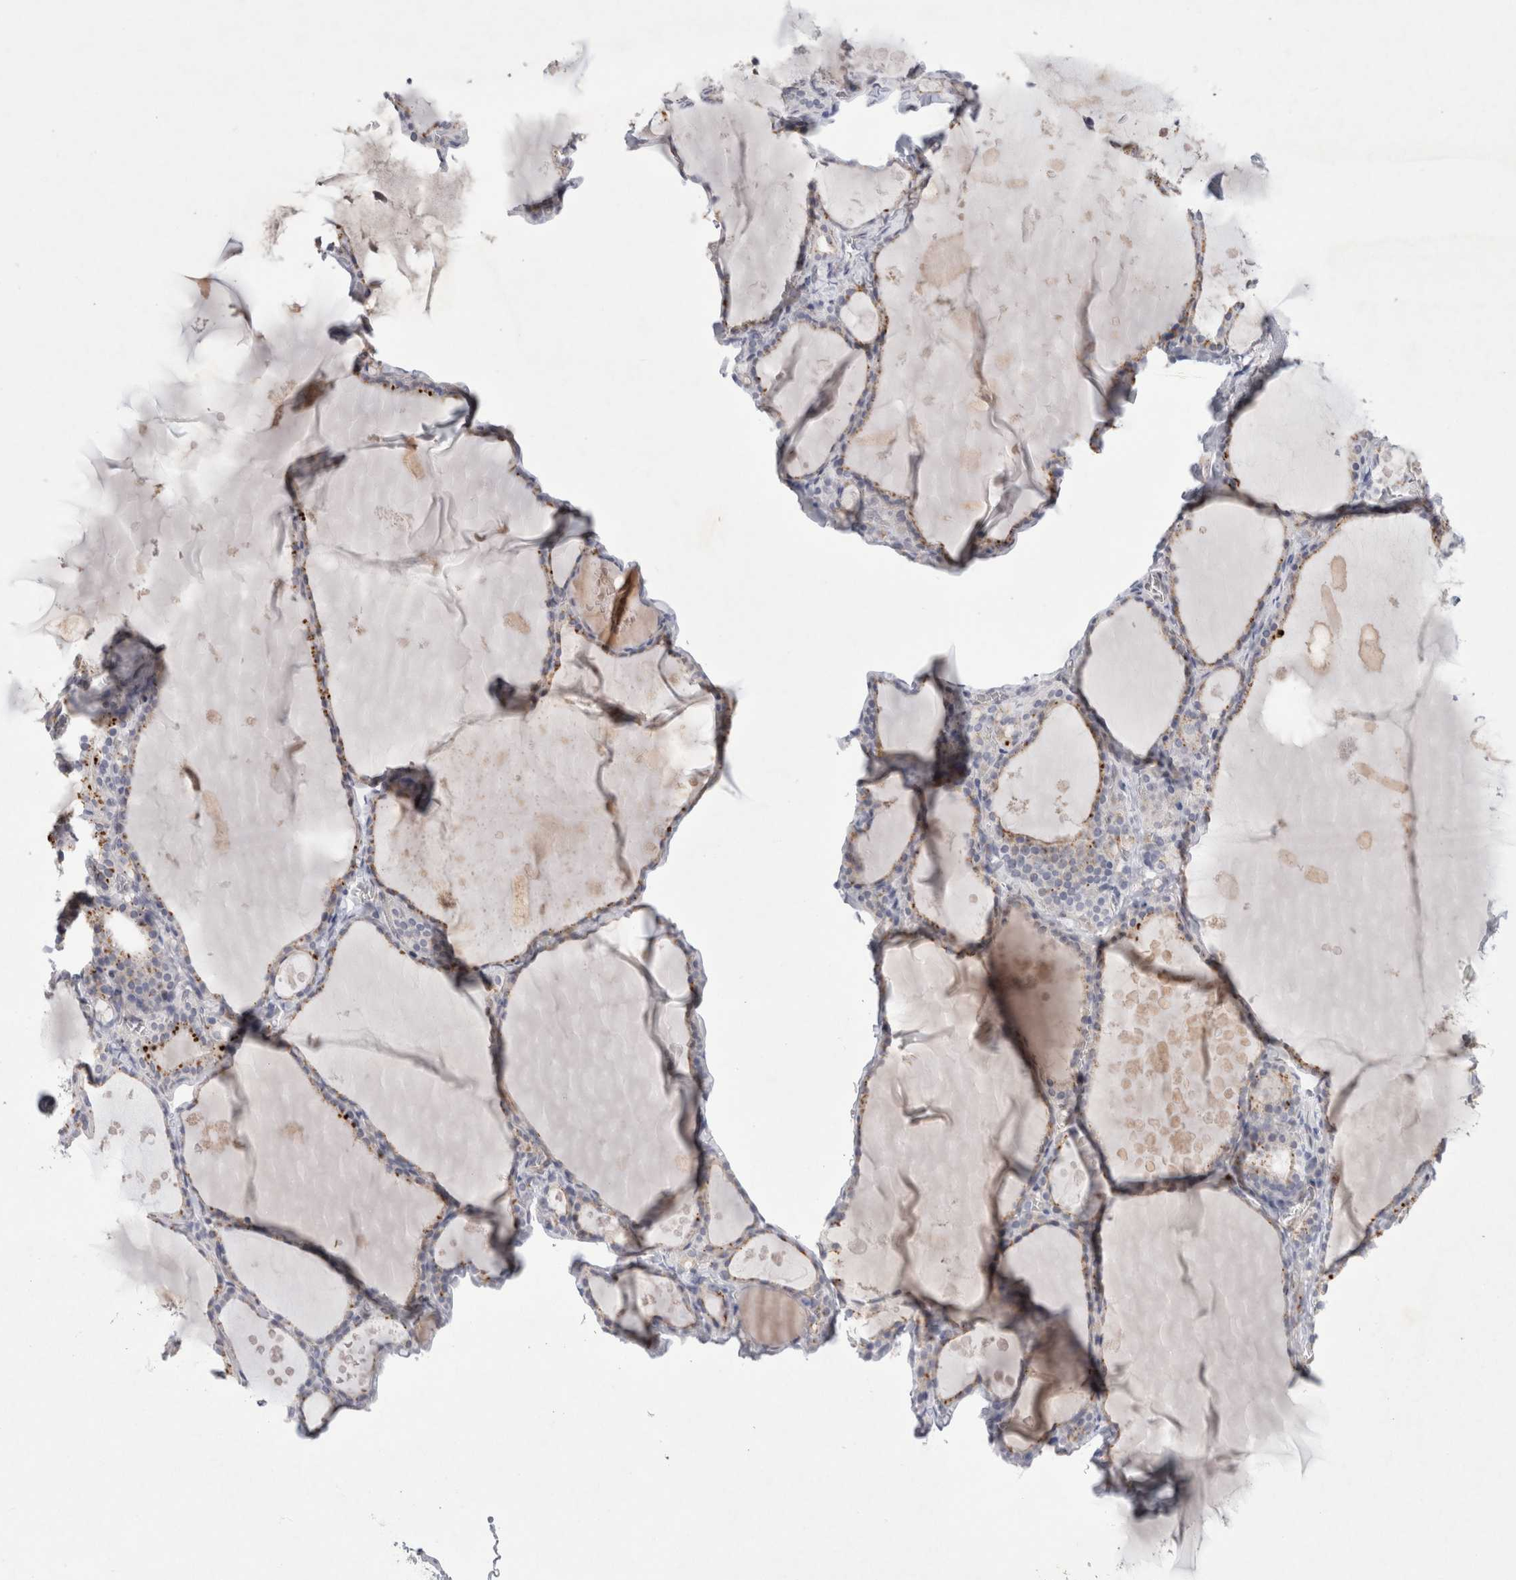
{"staining": {"intensity": "moderate", "quantity": "<25%", "location": "cytoplasmic/membranous"}, "tissue": "thyroid gland", "cell_type": "Glandular cells", "image_type": "normal", "snomed": [{"axis": "morphology", "description": "Normal tissue, NOS"}, {"axis": "topography", "description": "Thyroid gland"}], "caption": "Moderate cytoplasmic/membranous expression is appreciated in about <25% of glandular cells in benign thyroid gland. Ihc stains the protein in brown and the nuclei are stained blue.", "gene": "GAA", "patient": {"sex": "male", "age": 56}}